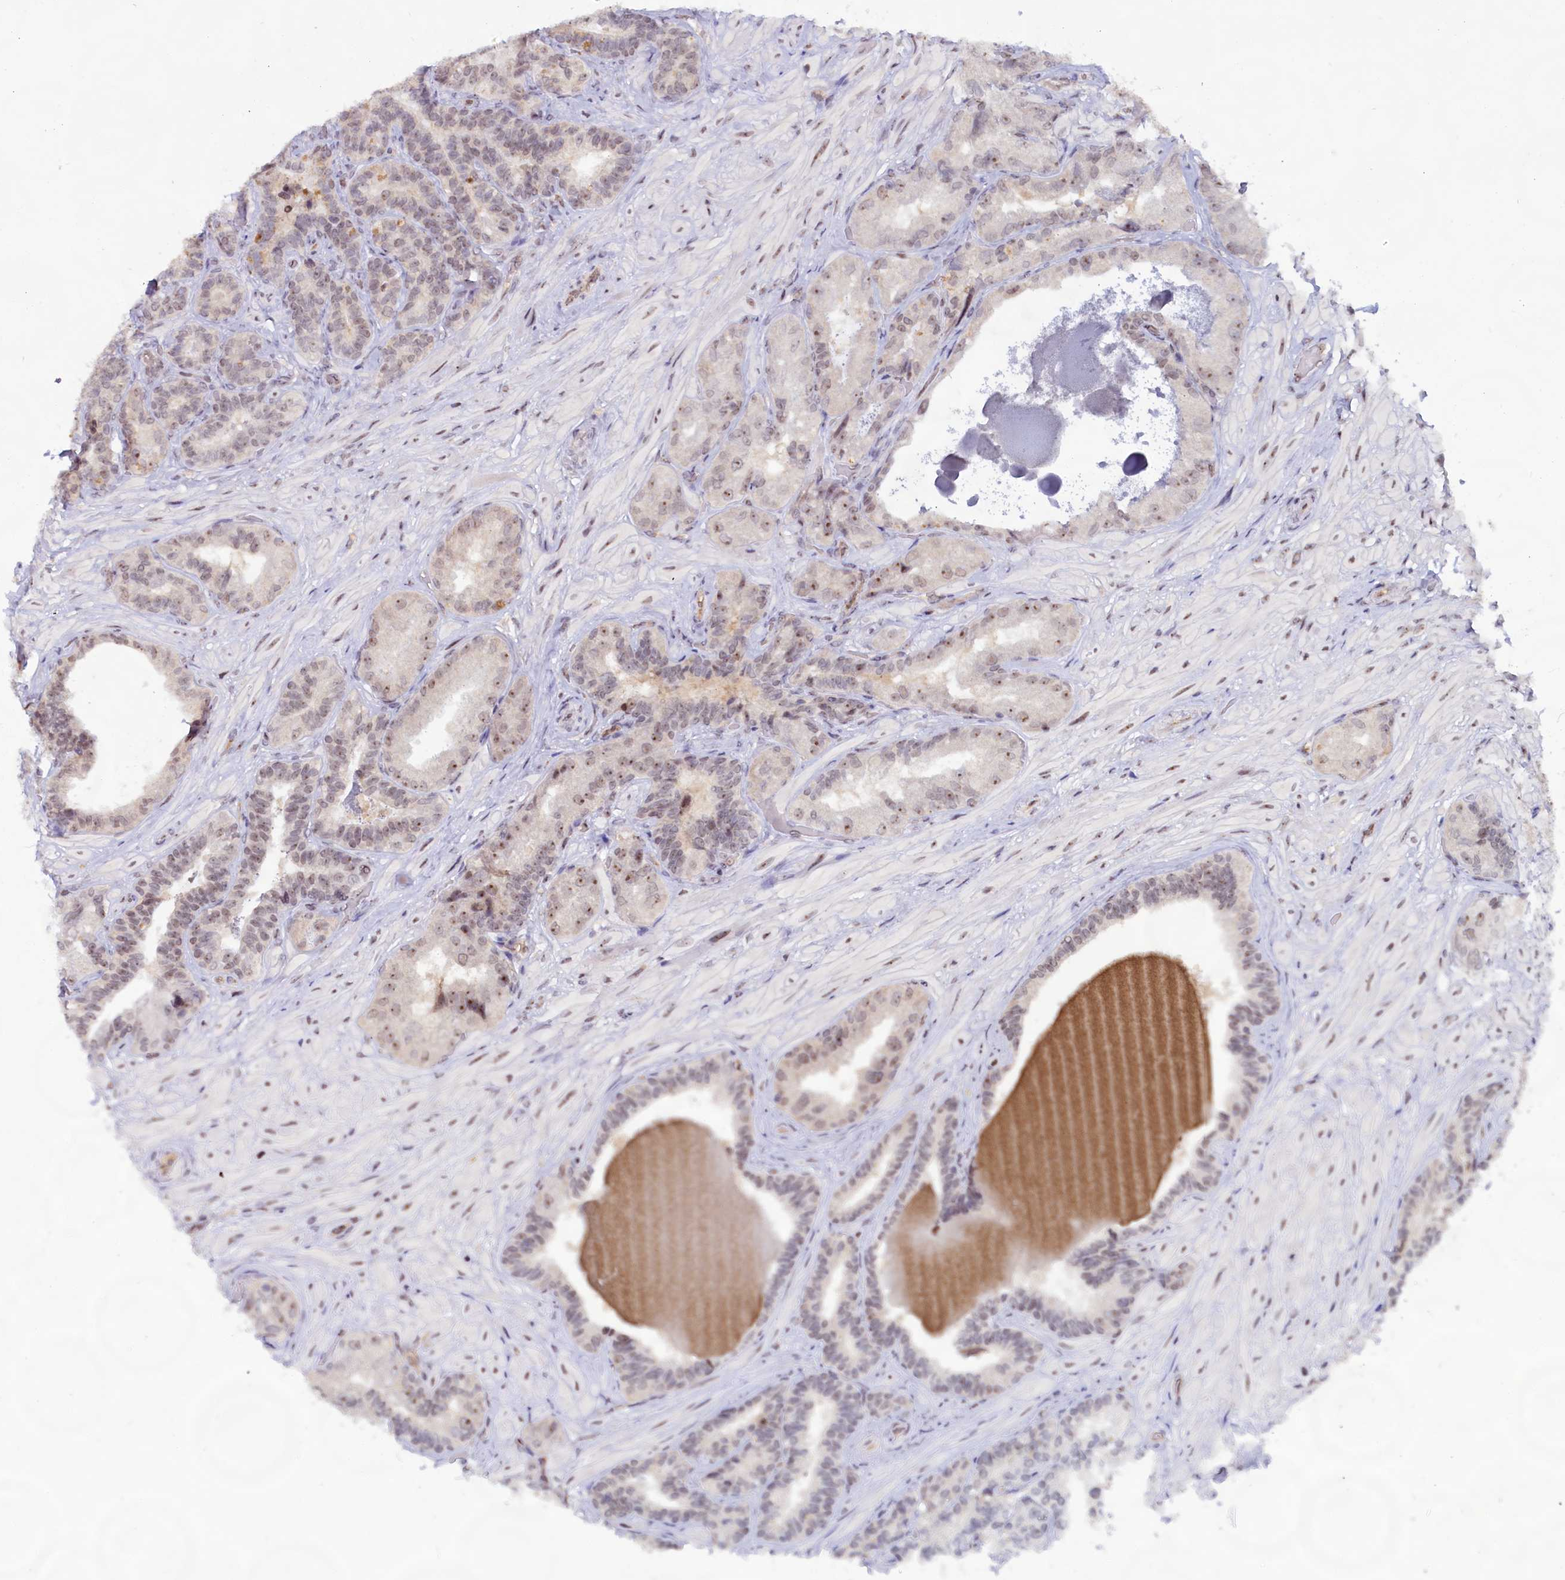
{"staining": {"intensity": "weak", "quantity": "25%-75%", "location": "nuclear"}, "tissue": "seminal vesicle", "cell_type": "Glandular cells", "image_type": "normal", "snomed": [{"axis": "morphology", "description": "Normal tissue, NOS"}, {"axis": "topography", "description": "Prostate and seminal vesicle, NOS"}, {"axis": "topography", "description": "Prostate"}, {"axis": "topography", "description": "Seminal veicle"}], "caption": "Seminal vesicle stained with a protein marker reveals weak staining in glandular cells.", "gene": "C1D", "patient": {"sex": "male", "age": 67}}